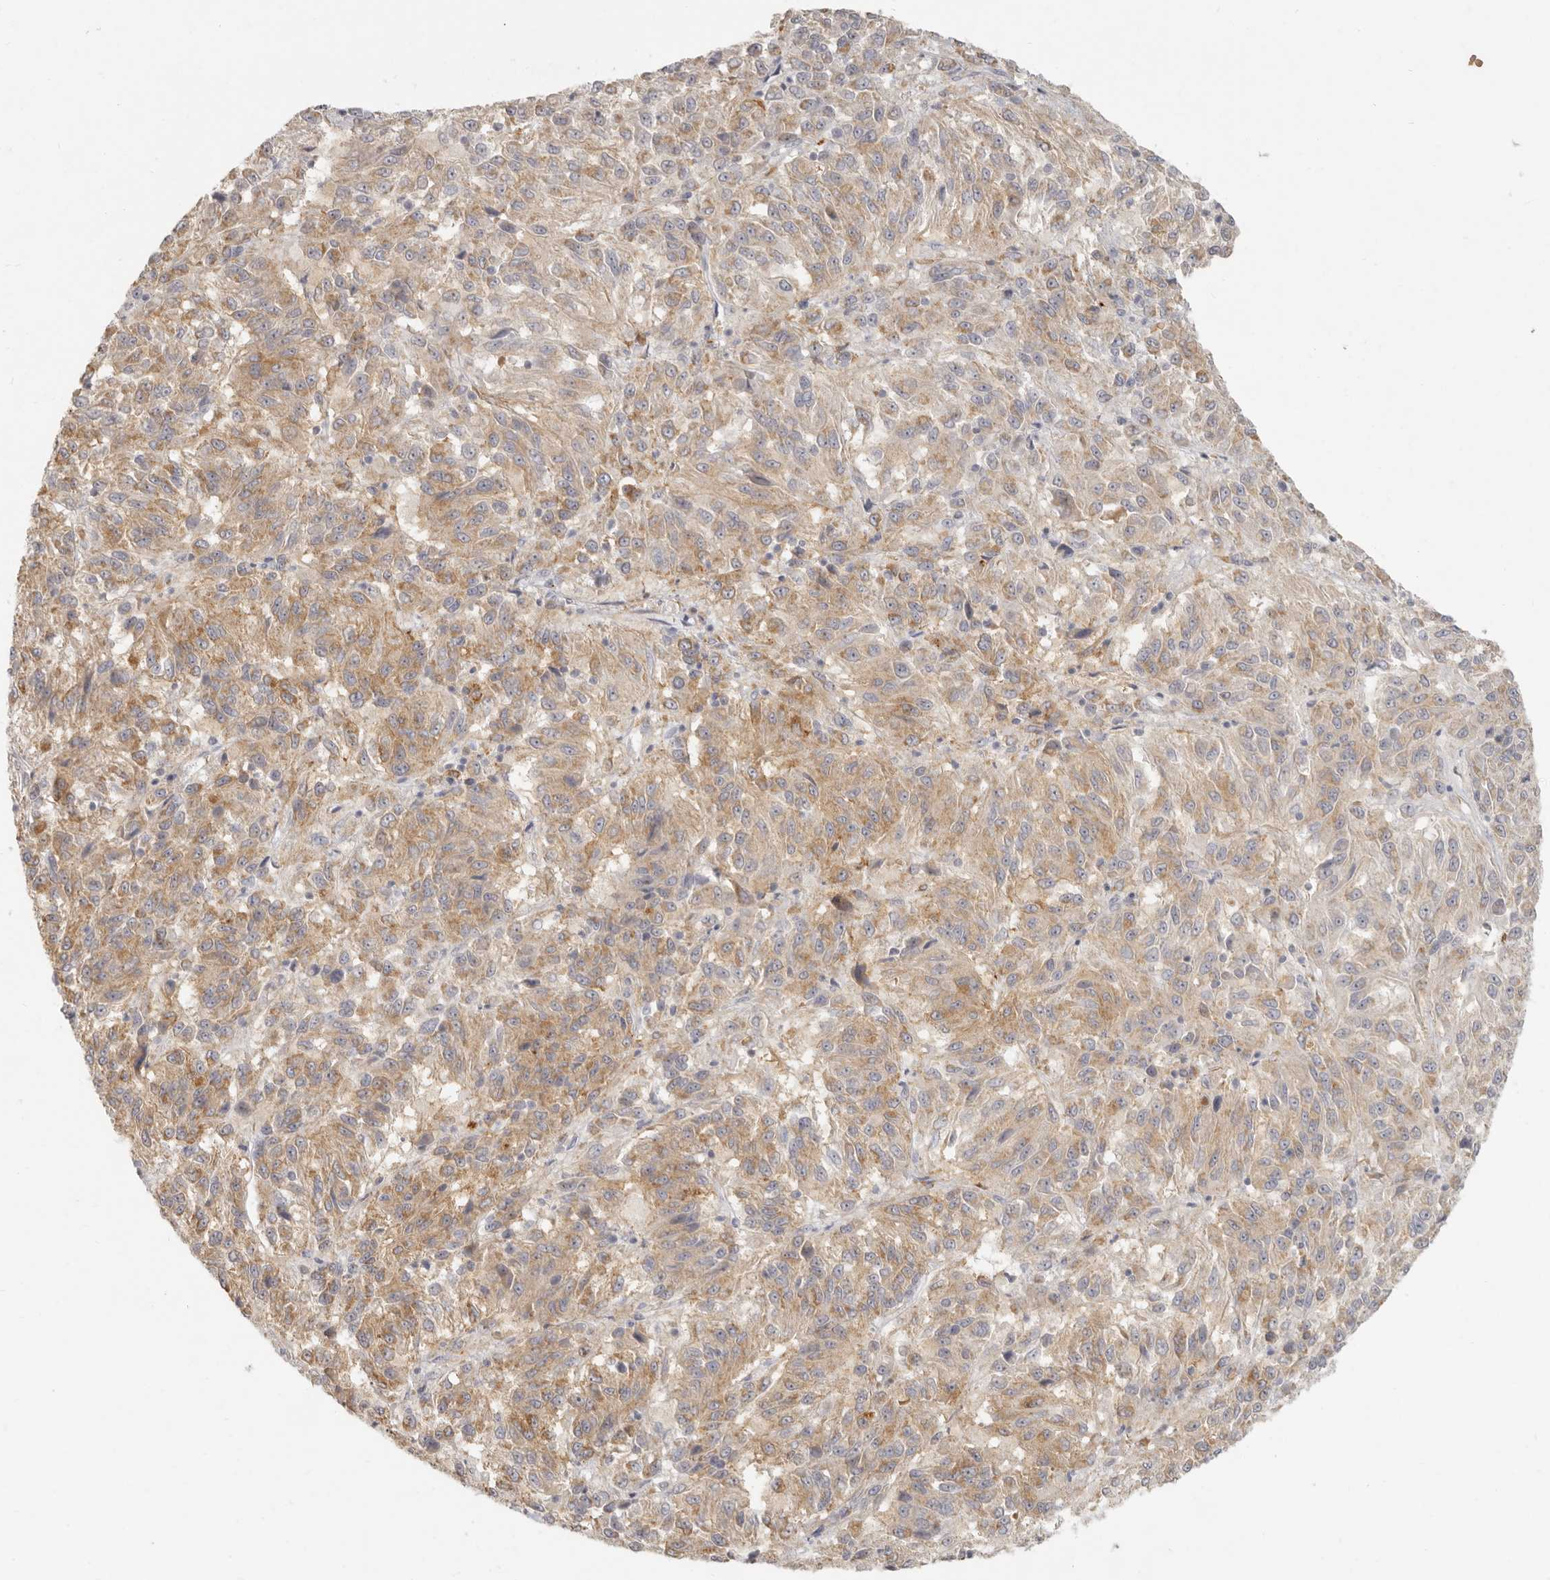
{"staining": {"intensity": "moderate", "quantity": ">75%", "location": "cytoplasmic/membranous"}, "tissue": "melanoma", "cell_type": "Tumor cells", "image_type": "cancer", "snomed": [{"axis": "morphology", "description": "Malignant melanoma, Metastatic site"}, {"axis": "topography", "description": "Lung"}], "caption": "Approximately >75% of tumor cells in melanoma reveal moderate cytoplasmic/membranous protein positivity as visualized by brown immunohistochemical staining.", "gene": "NIBAN1", "patient": {"sex": "male", "age": 64}}